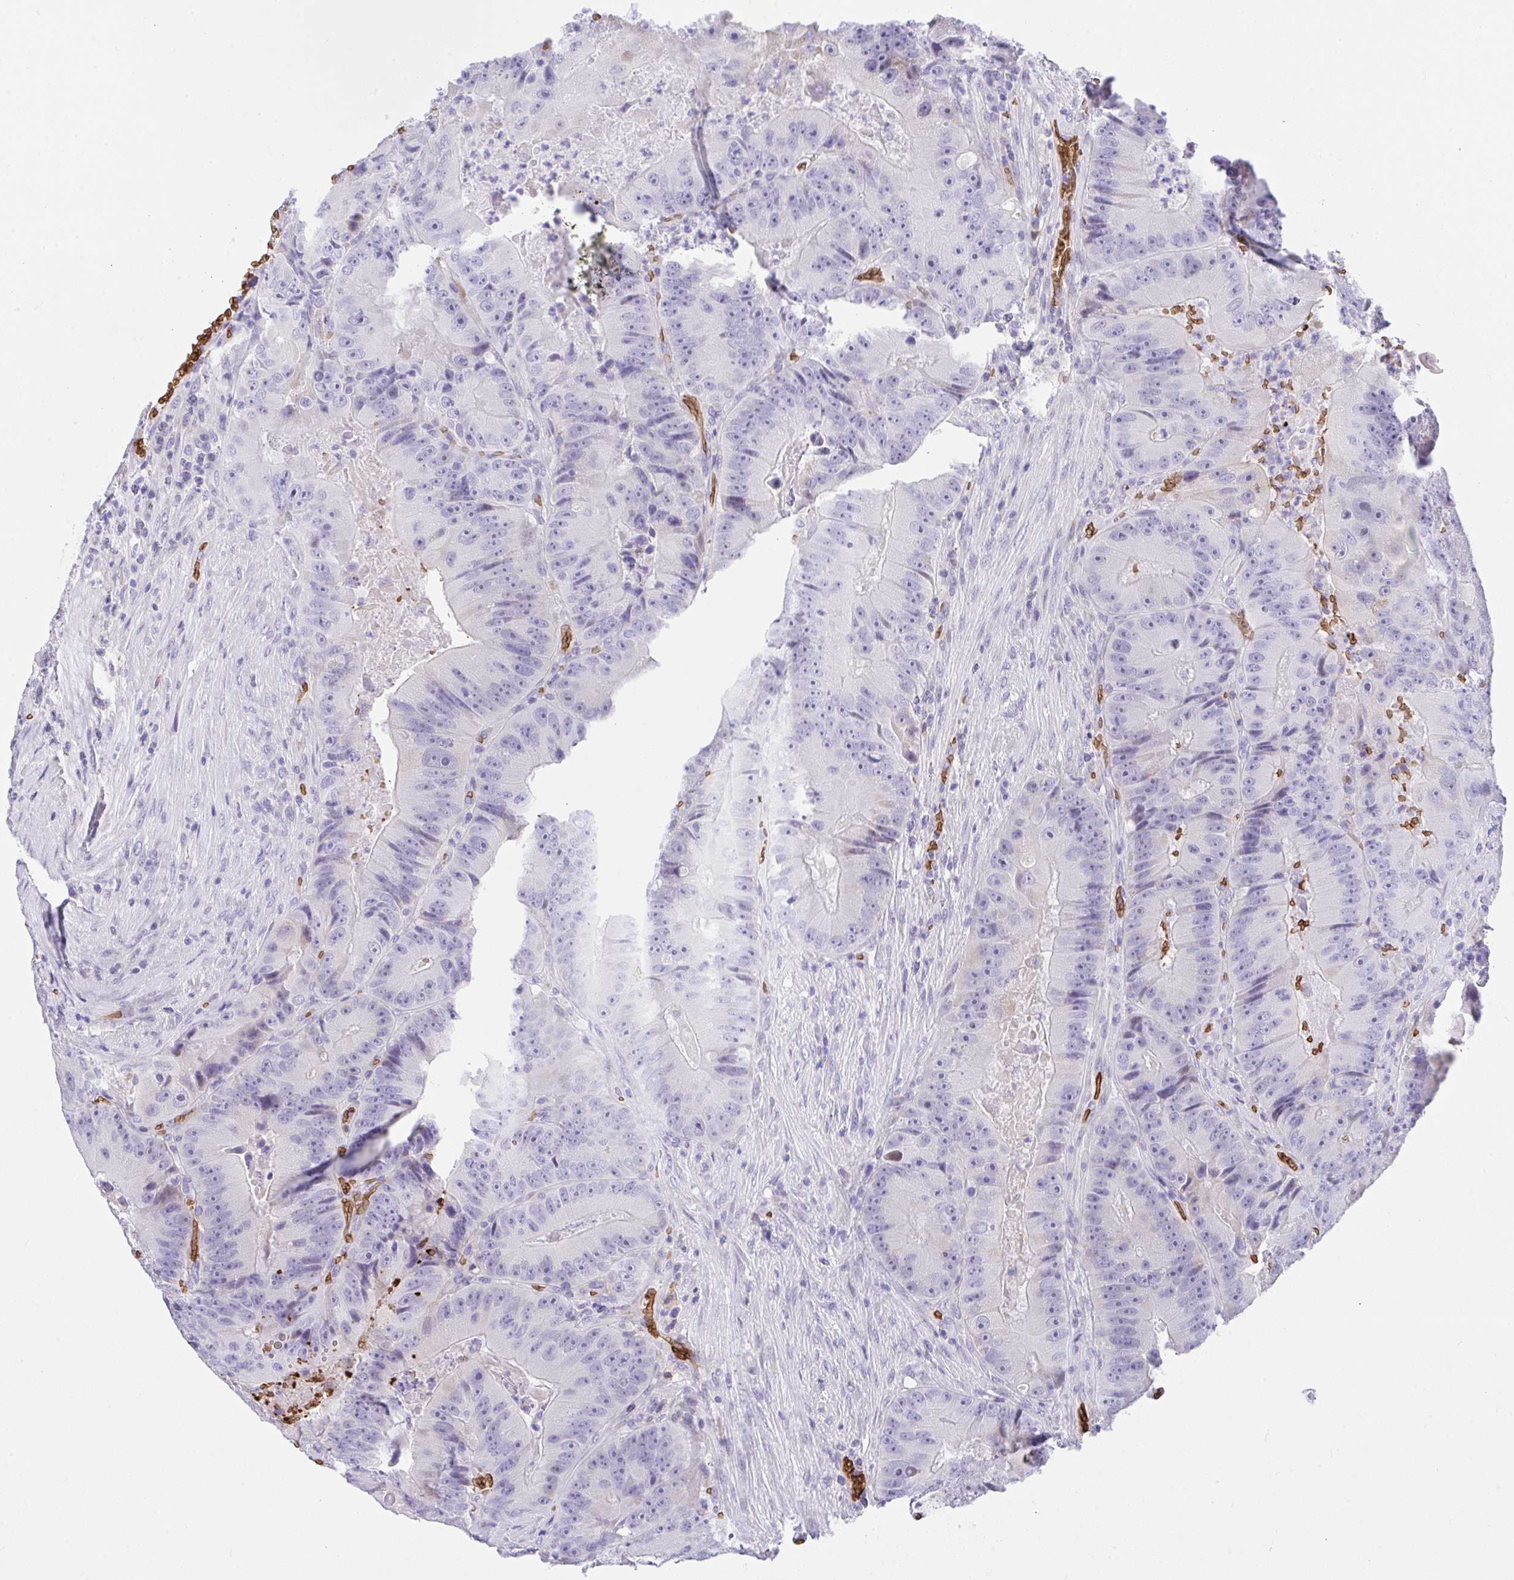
{"staining": {"intensity": "negative", "quantity": "none", "location": "none"}, "tissue": "colorectal cancer", "cell_type": "Tumor cells", "image_type": "cancer", "snomed": [{"axis": "morphology", "description": "Adenocarcinoma, NOS"}, {"axis": "topography", "description": "Colon"}], "caption": "This photomicrograph is of colorectal cancer stained with immunohistochemistry to label a protein in brown with the nuclei are counter-stained blue. There is no expression in tumor cells.", "gene": "ANK1", "patient": {"sex": "female", "age": 86}}